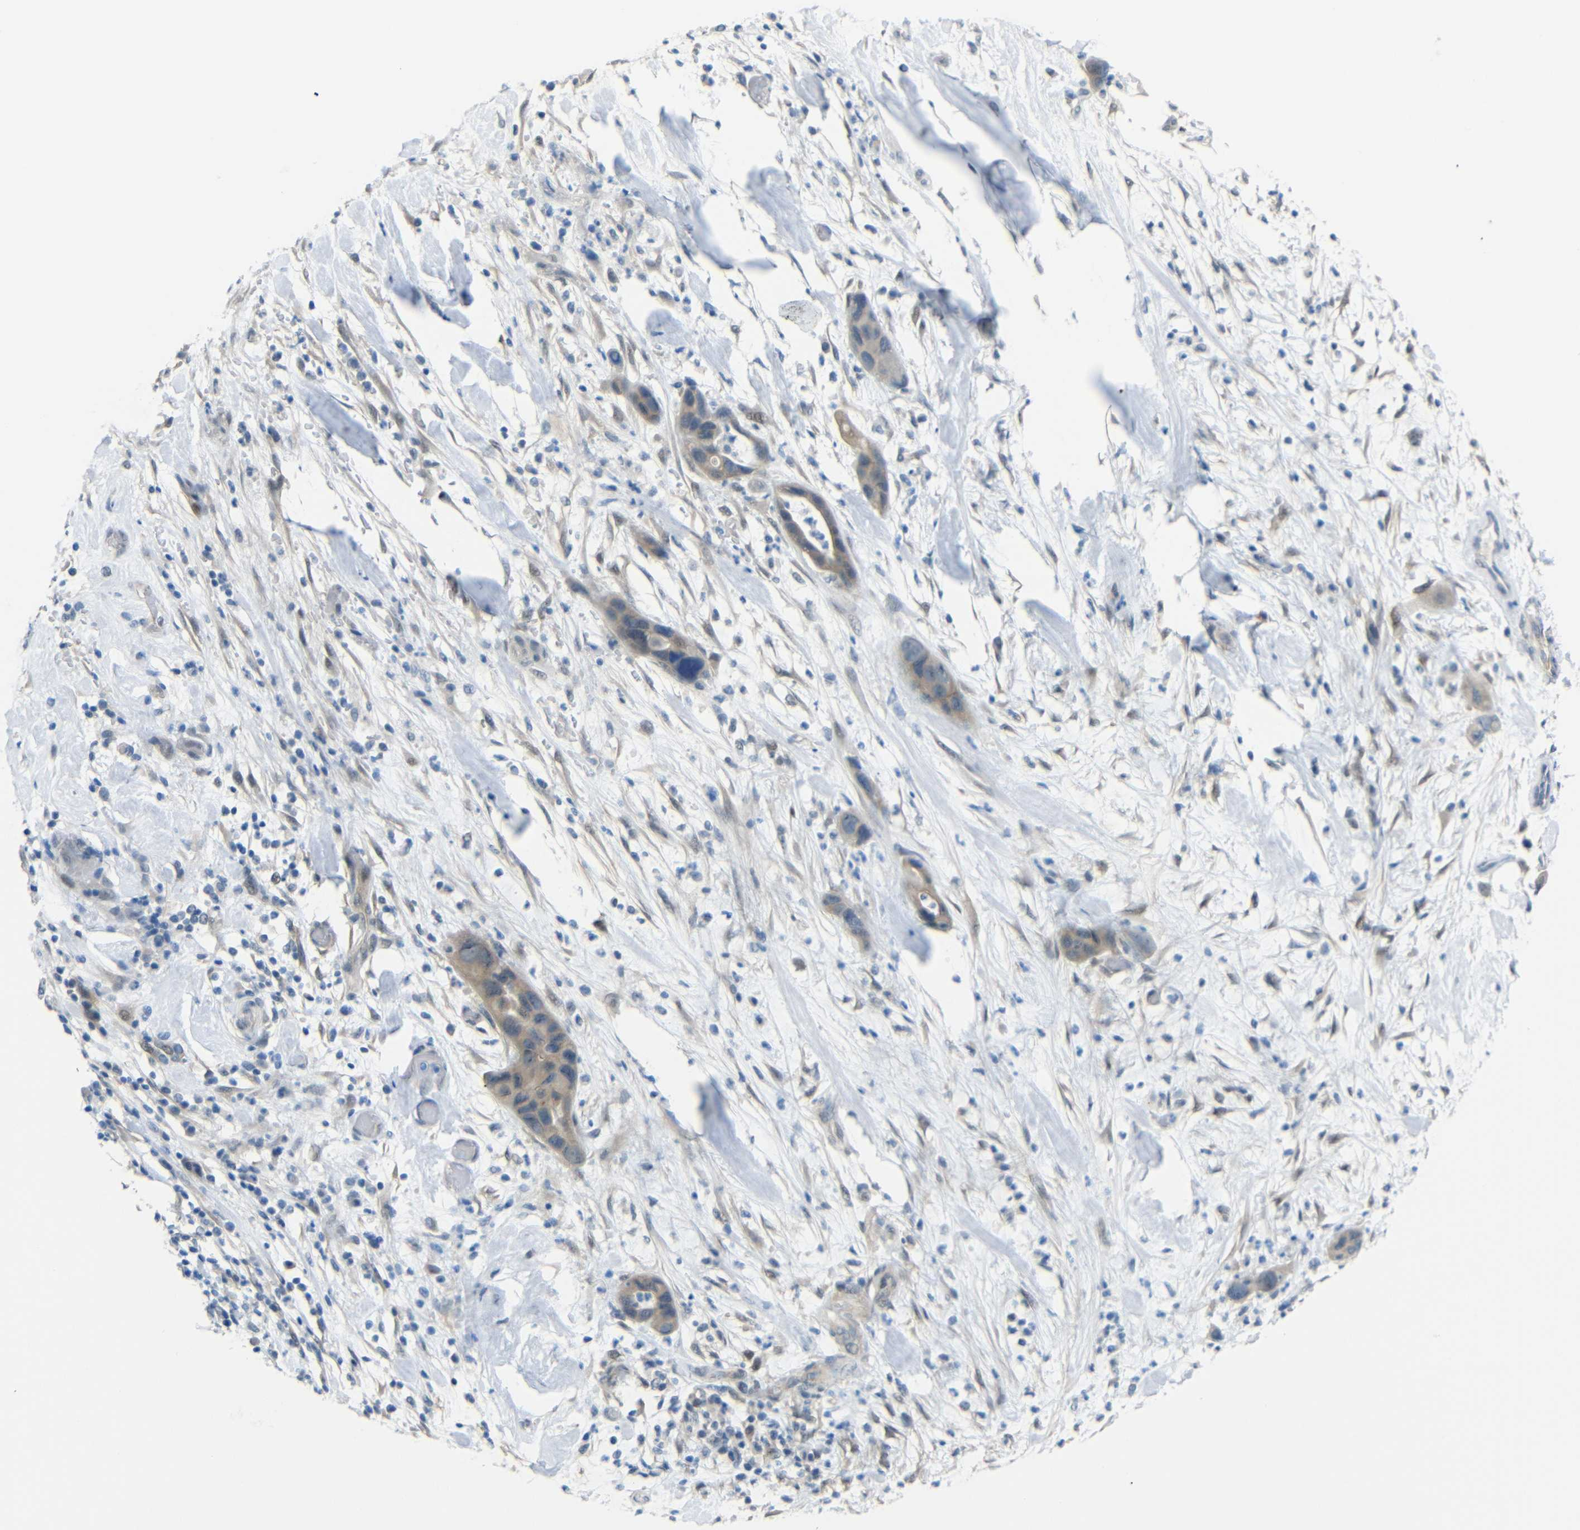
{"staining": {"intensity": "weak", "quantity": "<25%", "location": "cytoplasmic/membranous"}, "tissue": "pancreatic cancer", "cell_type": "Tumor cells", "image_type": "cancer", "snomed": [{"axis": "morphology", "description": "Adenocarcinoma, NOS"}, {"axis": "topography", "description": "Pancreas"}], "caption": "Histopathology image shows no protein staining in tumor cells of adenocarcinoma (pancreatic) tissue.", "gene": "GPR158", "patient": {"sex": "female", "age": 71}}